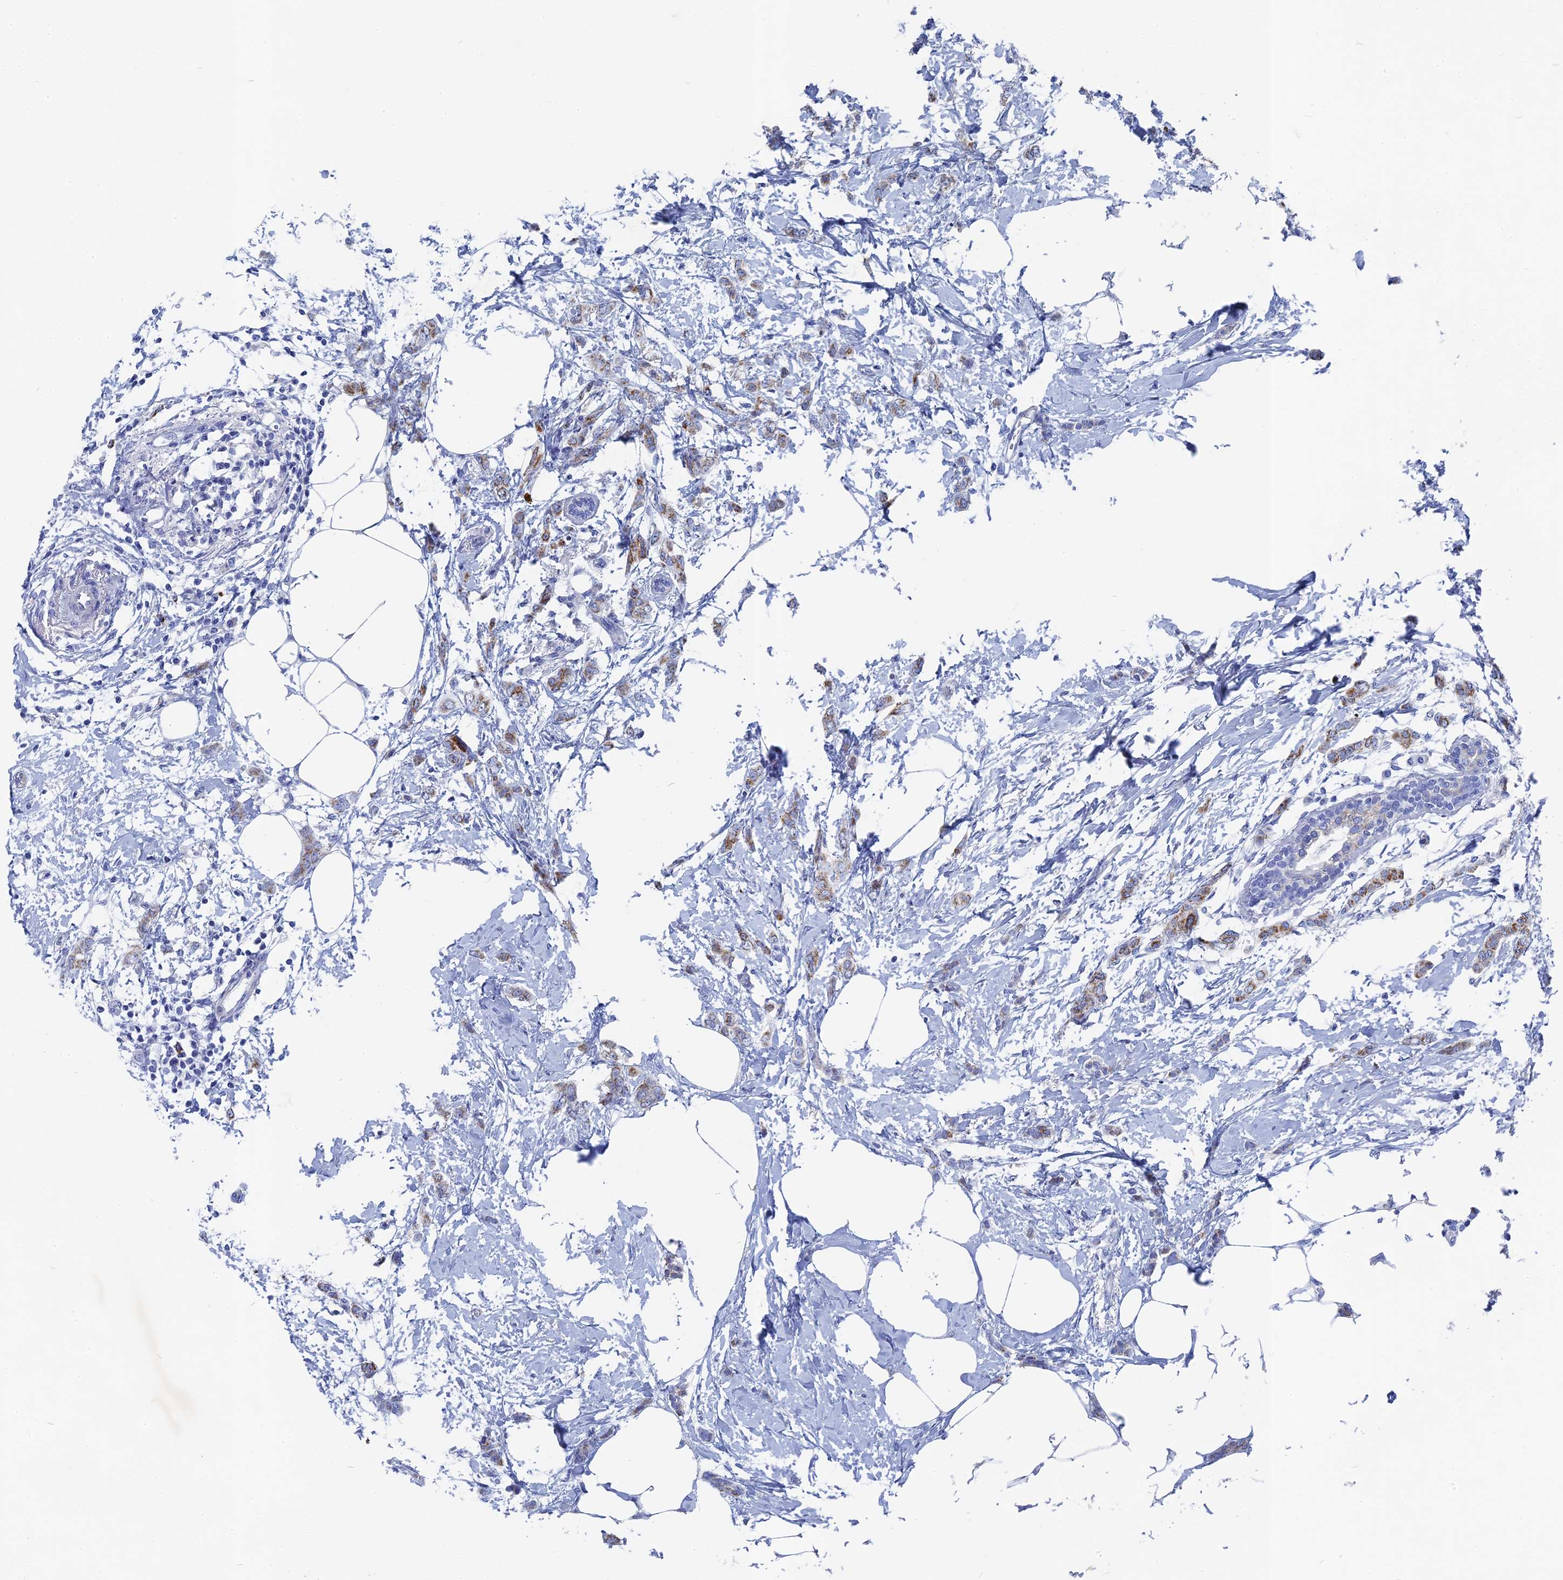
{"staining": {"intensity": "moderate", "quantity": "25%-75%", "location": "cytoplasmic/membranous"}, "tissue": "breast cancer", "cell_type": "Tumor cells", "image_type": "cancer", "snomed": [{"axis": "morphology", "description": "Duct carcinoma"}, {"axis": "topography", "description": "Breast"}], "caption": "Breast cancer stained with DAB (3,3'-diaminobenzidine) immunohistochemistry shows medium levels of moderate cytoplasmic/membranous staining in approximately 25%-75% of tumor cells.", "gene": "HIGD1A", "patient": {"sex": "female", "age": 72}}